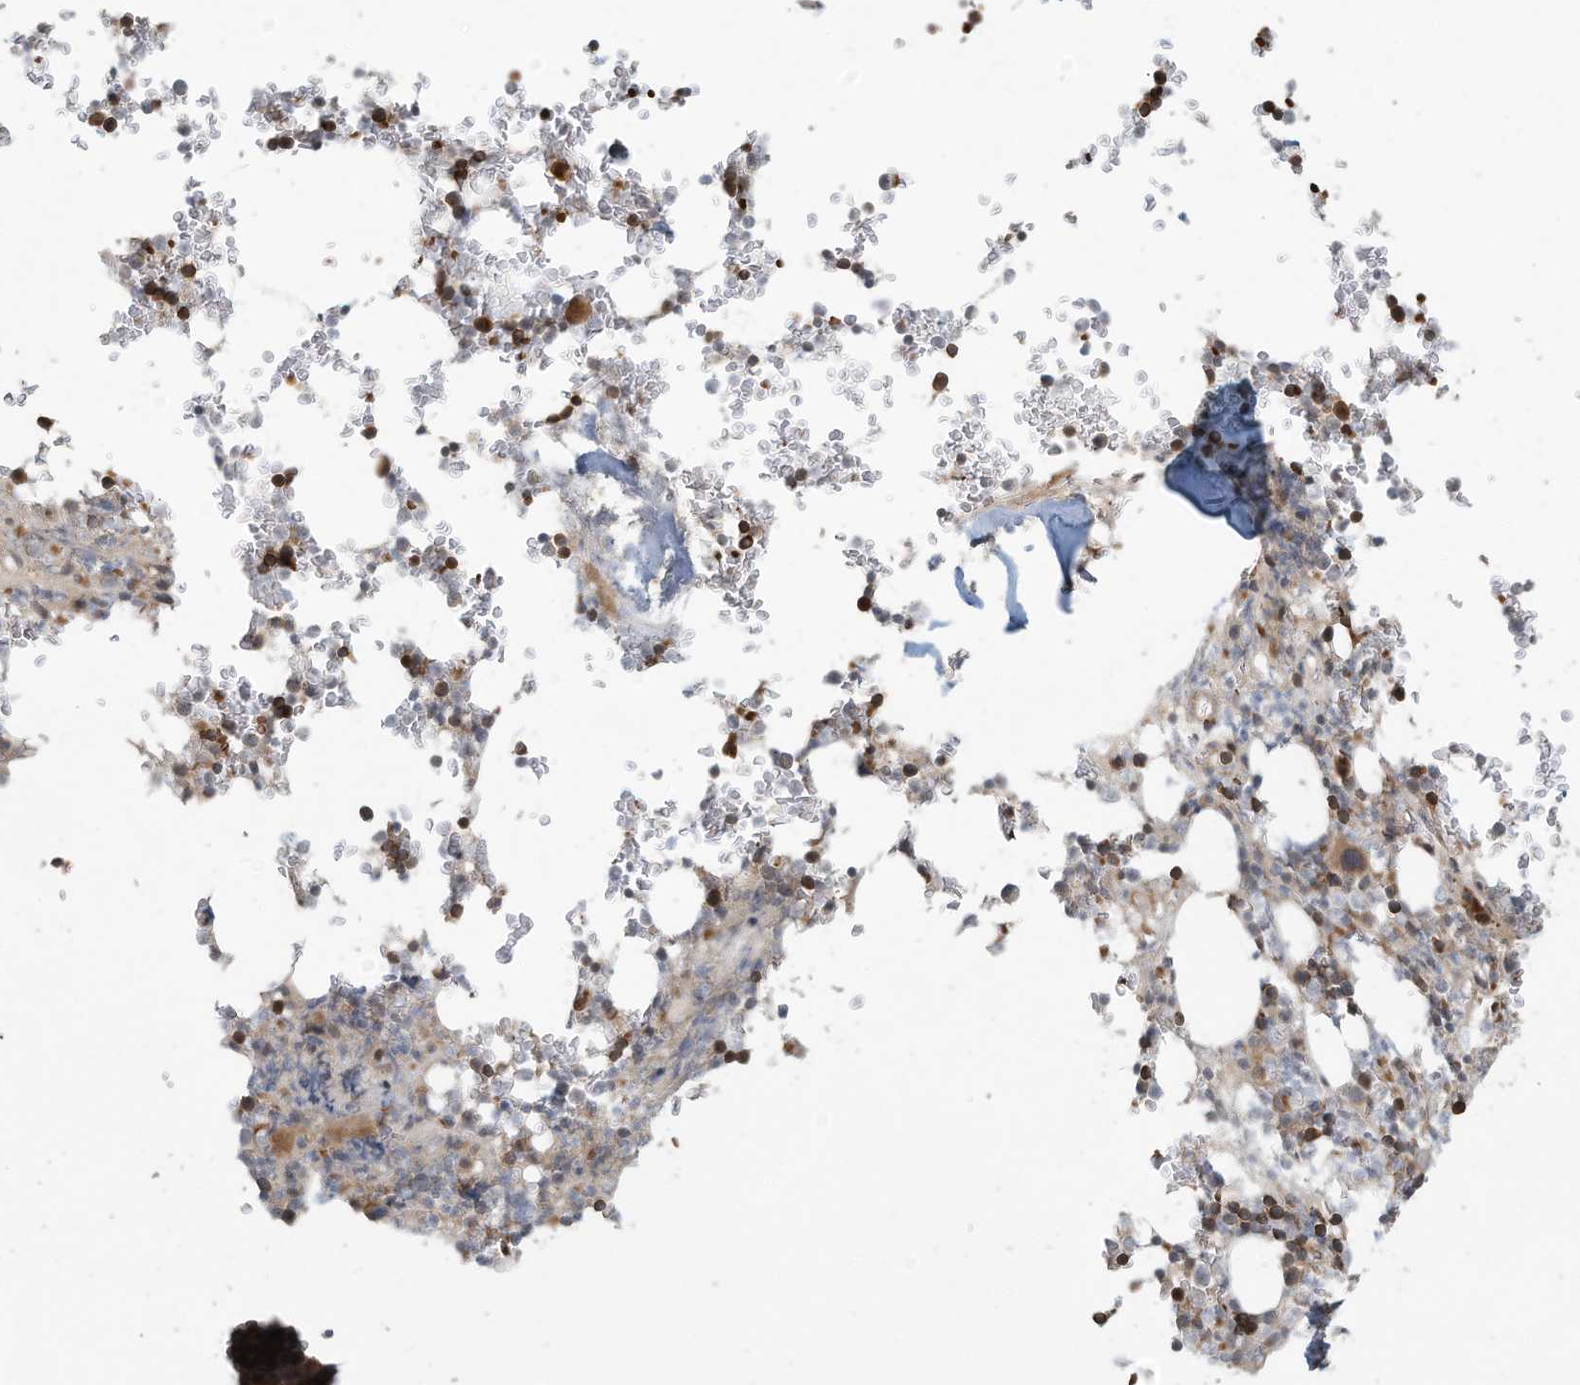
{"staining": {"intensity": "strong", "quantity": "25%-75%", "location": "cytoplasmic/membranous"}, "tissue": "bone marrow", "cell_type": "Hematopoietic cells", "image_type": "normal", "snomed": [{"axis": "morphology", "description": "Normal tissue, NOS"}, {"axis": "topography", "description": "Bone marrow"}], "caption": "Immunohistochemistry (IHC) (DAB) staining of normal bone marrow displays strong cytoplasmic/membranous protein positivity in approximately 25%-75% of hematopoietic cells. (brown staining indicates protein expression, while blue staining denotes nuclei).", "gene": "ERI2", "patient": {"sex": "male", "age": 58}}